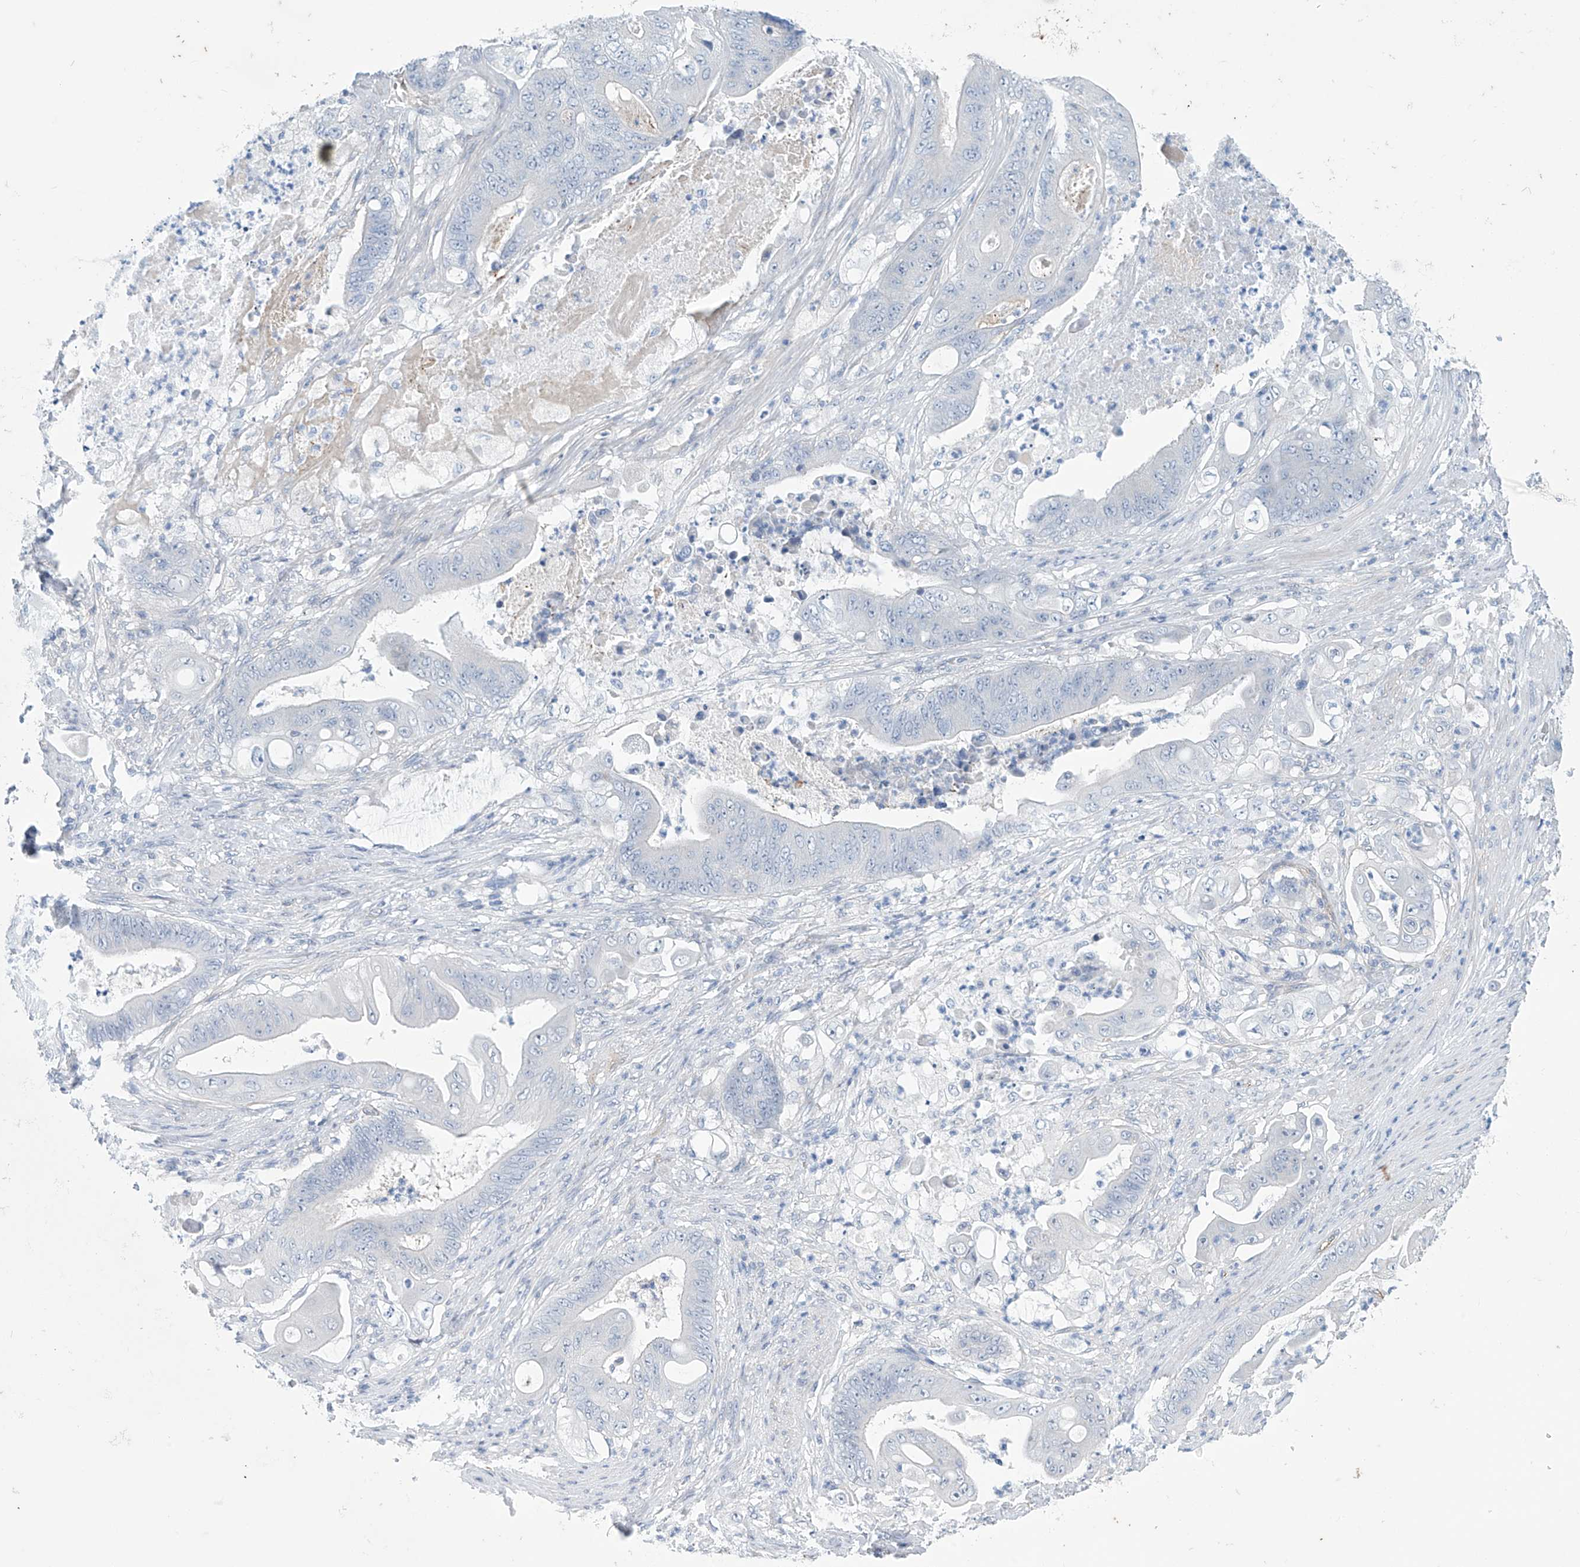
{"staining": {"intensity": "negative", "quantity": "none", "location": "none"}, "tissue": "stomach cancer", "cell_type": "Tumor cells", "image_type": "cancer", "snomed": [{"axis": "morphology", "description": "Adenocarcinoma, NOS"}, {"axis": "topography", "description": "Stomach"}], "caption": "The micrograph reveals no significant expression in tumor cells of stomach cancer (adenocarcinoma).", "gene": "SLC35A5", "patient": {"sex": "female", "age": 73}}